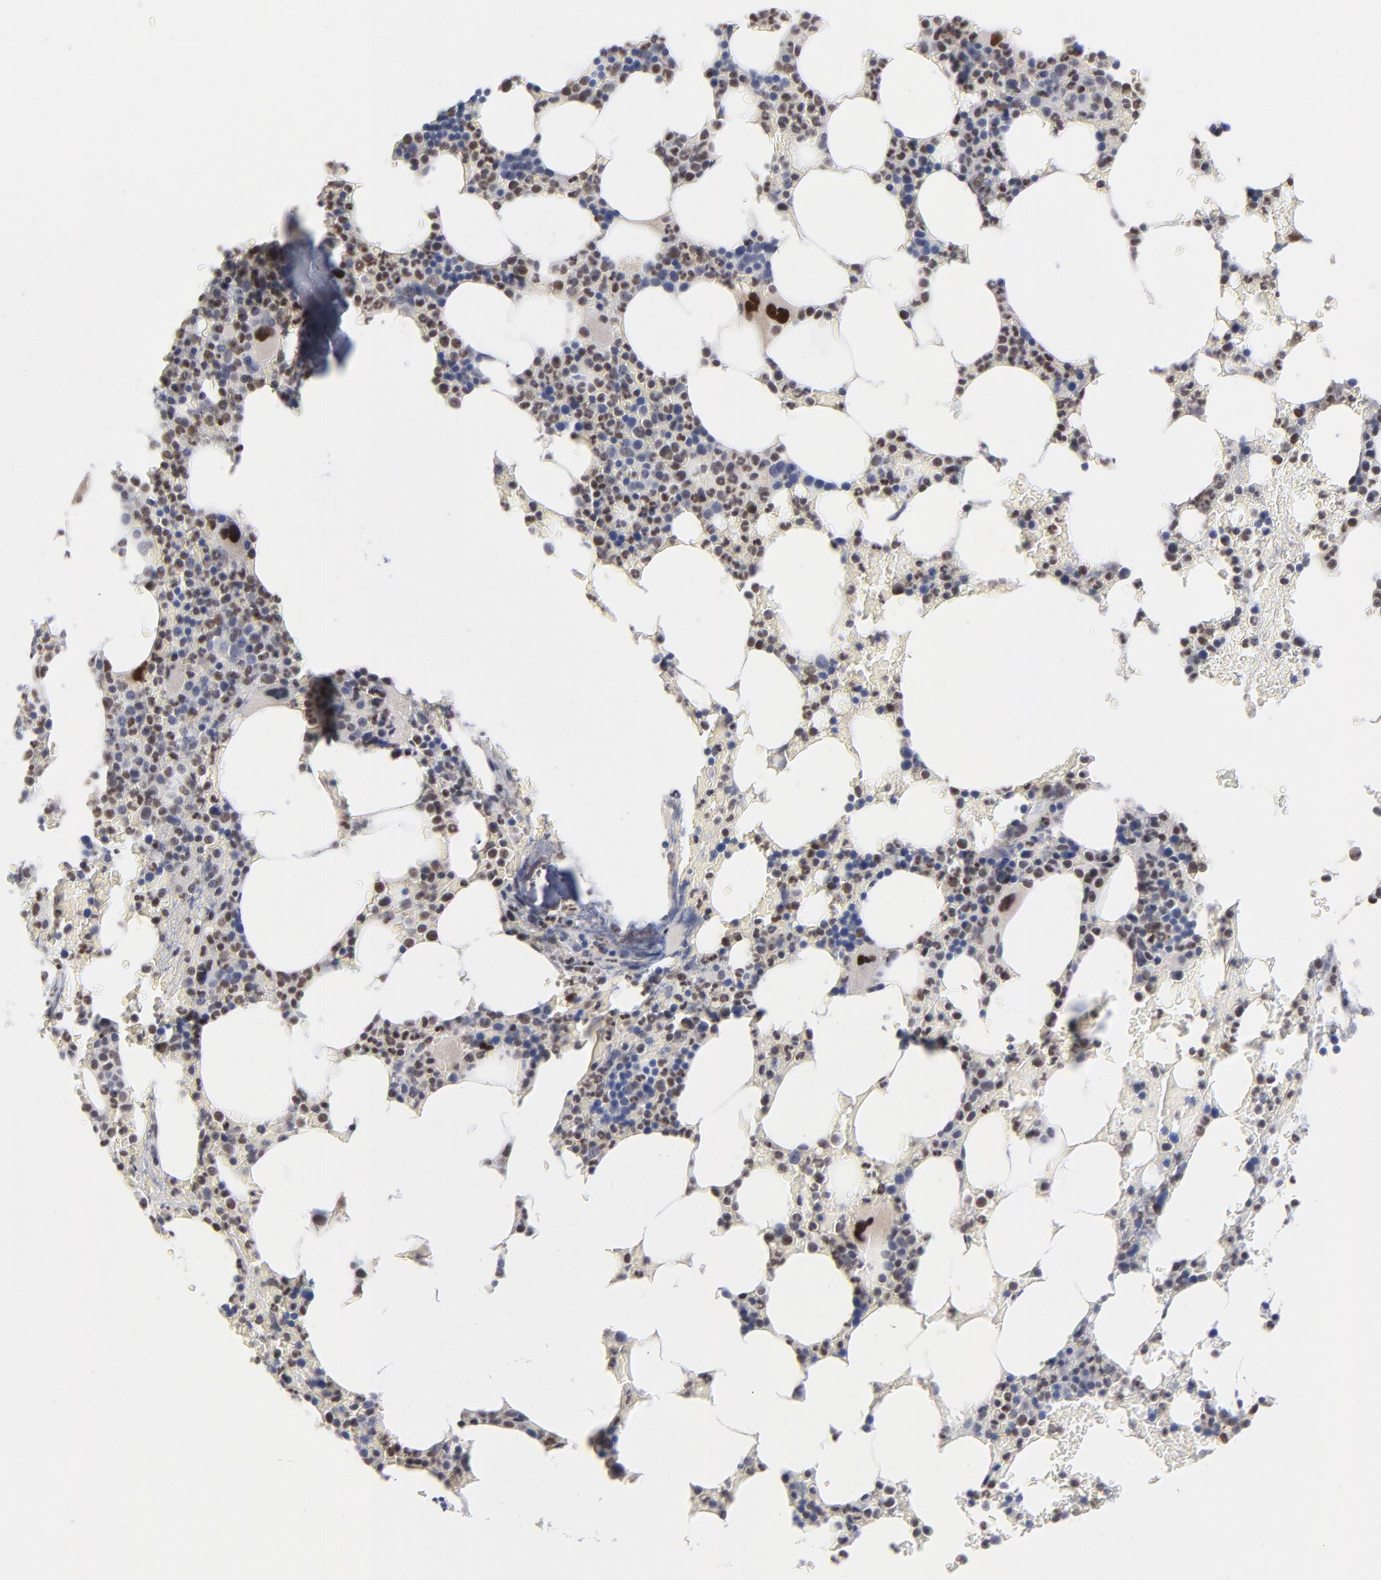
{"staining": {"intensity": "moderate", "quantity": "25%-75%", "location": "nuclear"}, "tissue": "bone marrow", "cell_type": "Hematopoietic cells", "image_type": "normal", "snomed": [{"axis": "morphology", "description": "Normal tissue, NOS"}, {"axis": "topography", "description": "Bone marrow"}], "caption": "Immunohistochemistry (IHC) of benign human bone marrow exhibits medium levels of moderate nuclear staining in approximately 25%-75% of hematopoietic cells.", "gene": "MAX", "patient": {"sex": "female", "age": 66}}